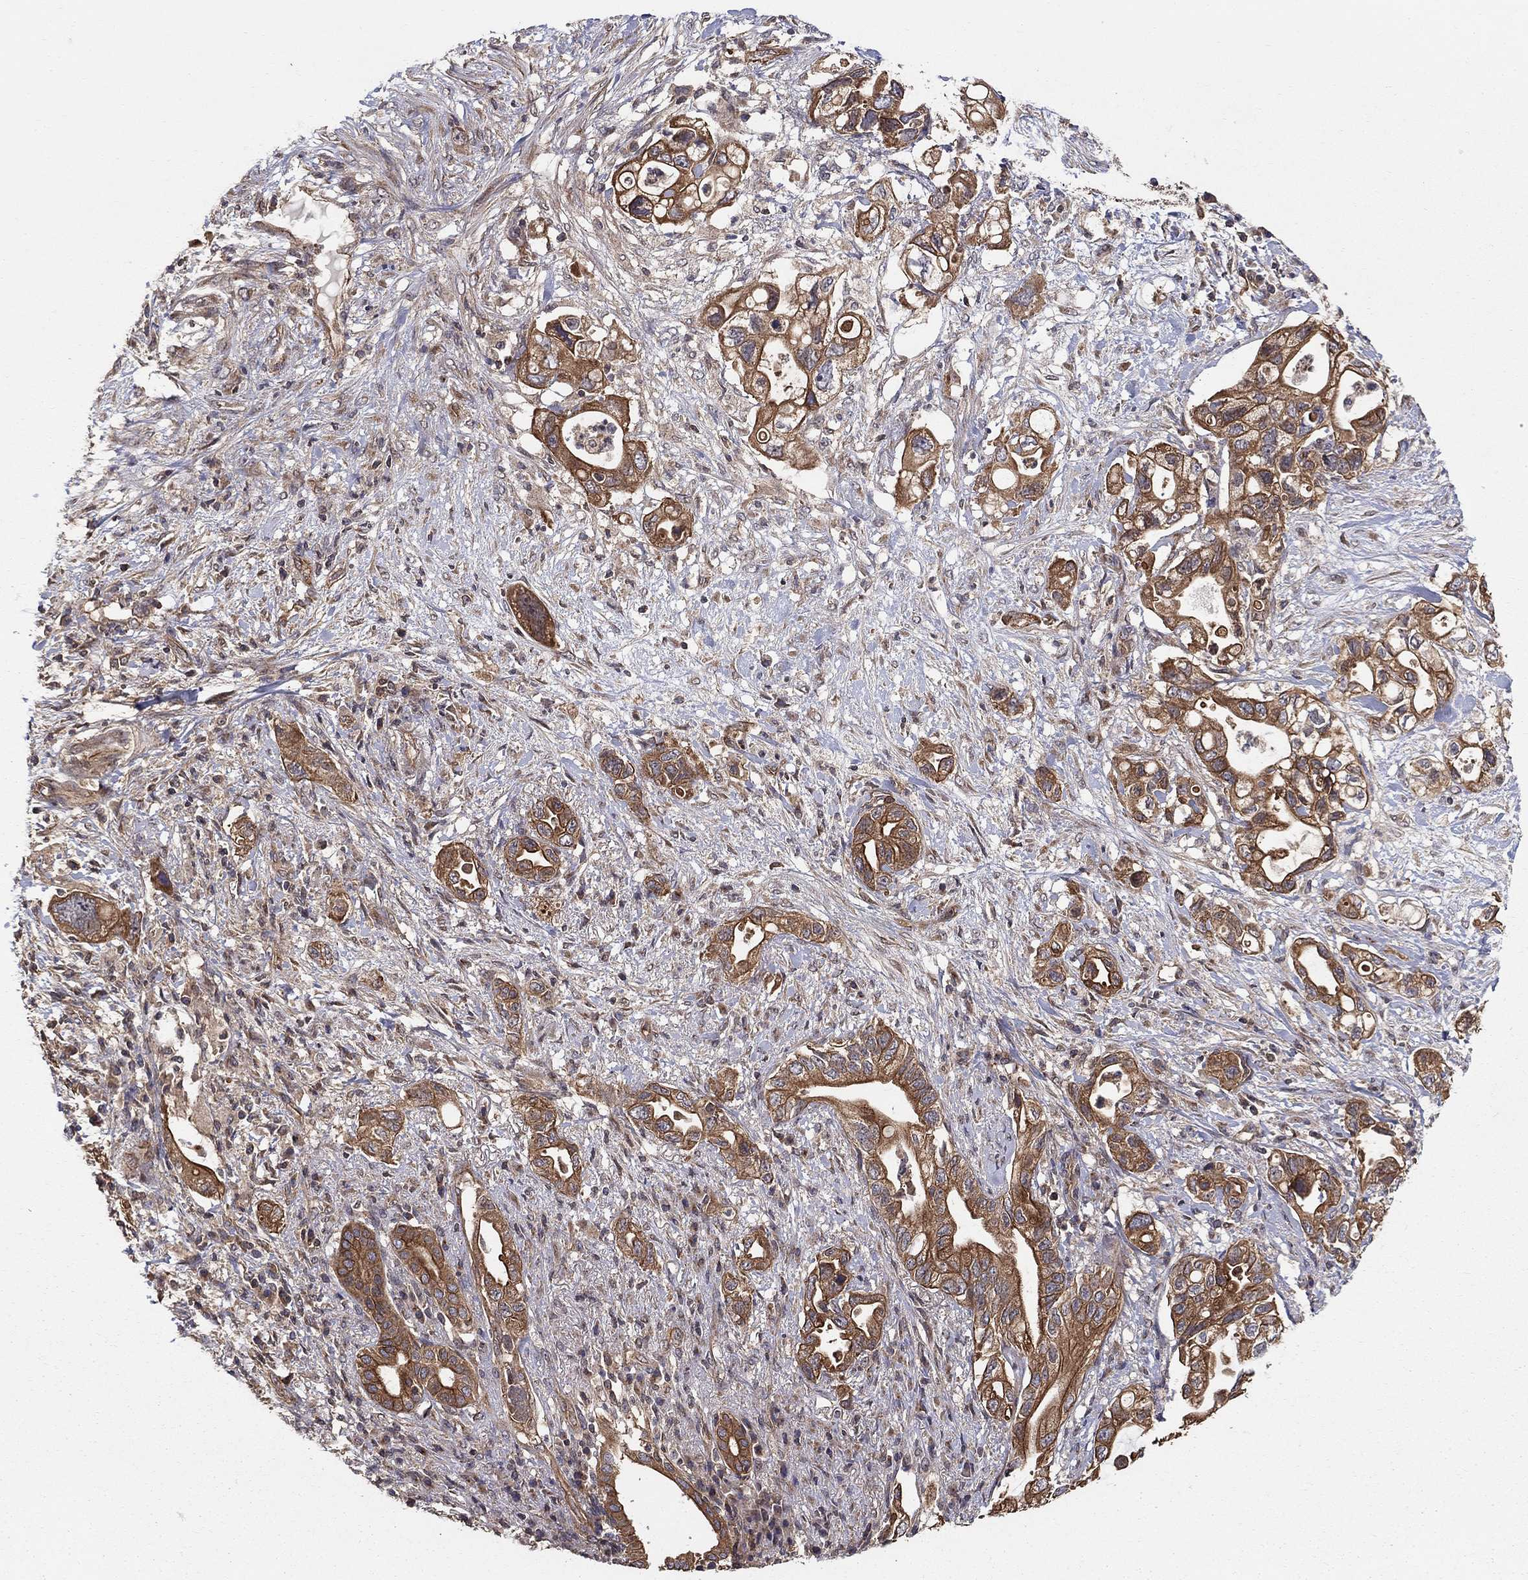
{"staining": {"intensity": "strong", "quantity": ">75%", "location": "cytoplasmic/membranous"}, "tissue": "pancreatic cancer", "cell_type": "Tumor cells", "image_type": "cancer", "snomed": [{"axis": "morphology", "description": "Adenocarcinoma, NOS"}, {"axis": "topography", "description": "Pancreas"}], "caption": "A photomicrograph of adenocarcinoma (pancreatic) stained for a protein displays strong cytoplasmic/membranous brown staining in tumor cells. (DAB = brown stain, brightfield microscopy at high magnification).", "gene": "BMERB1", "patient": {"sex": "female", "age": 72}}